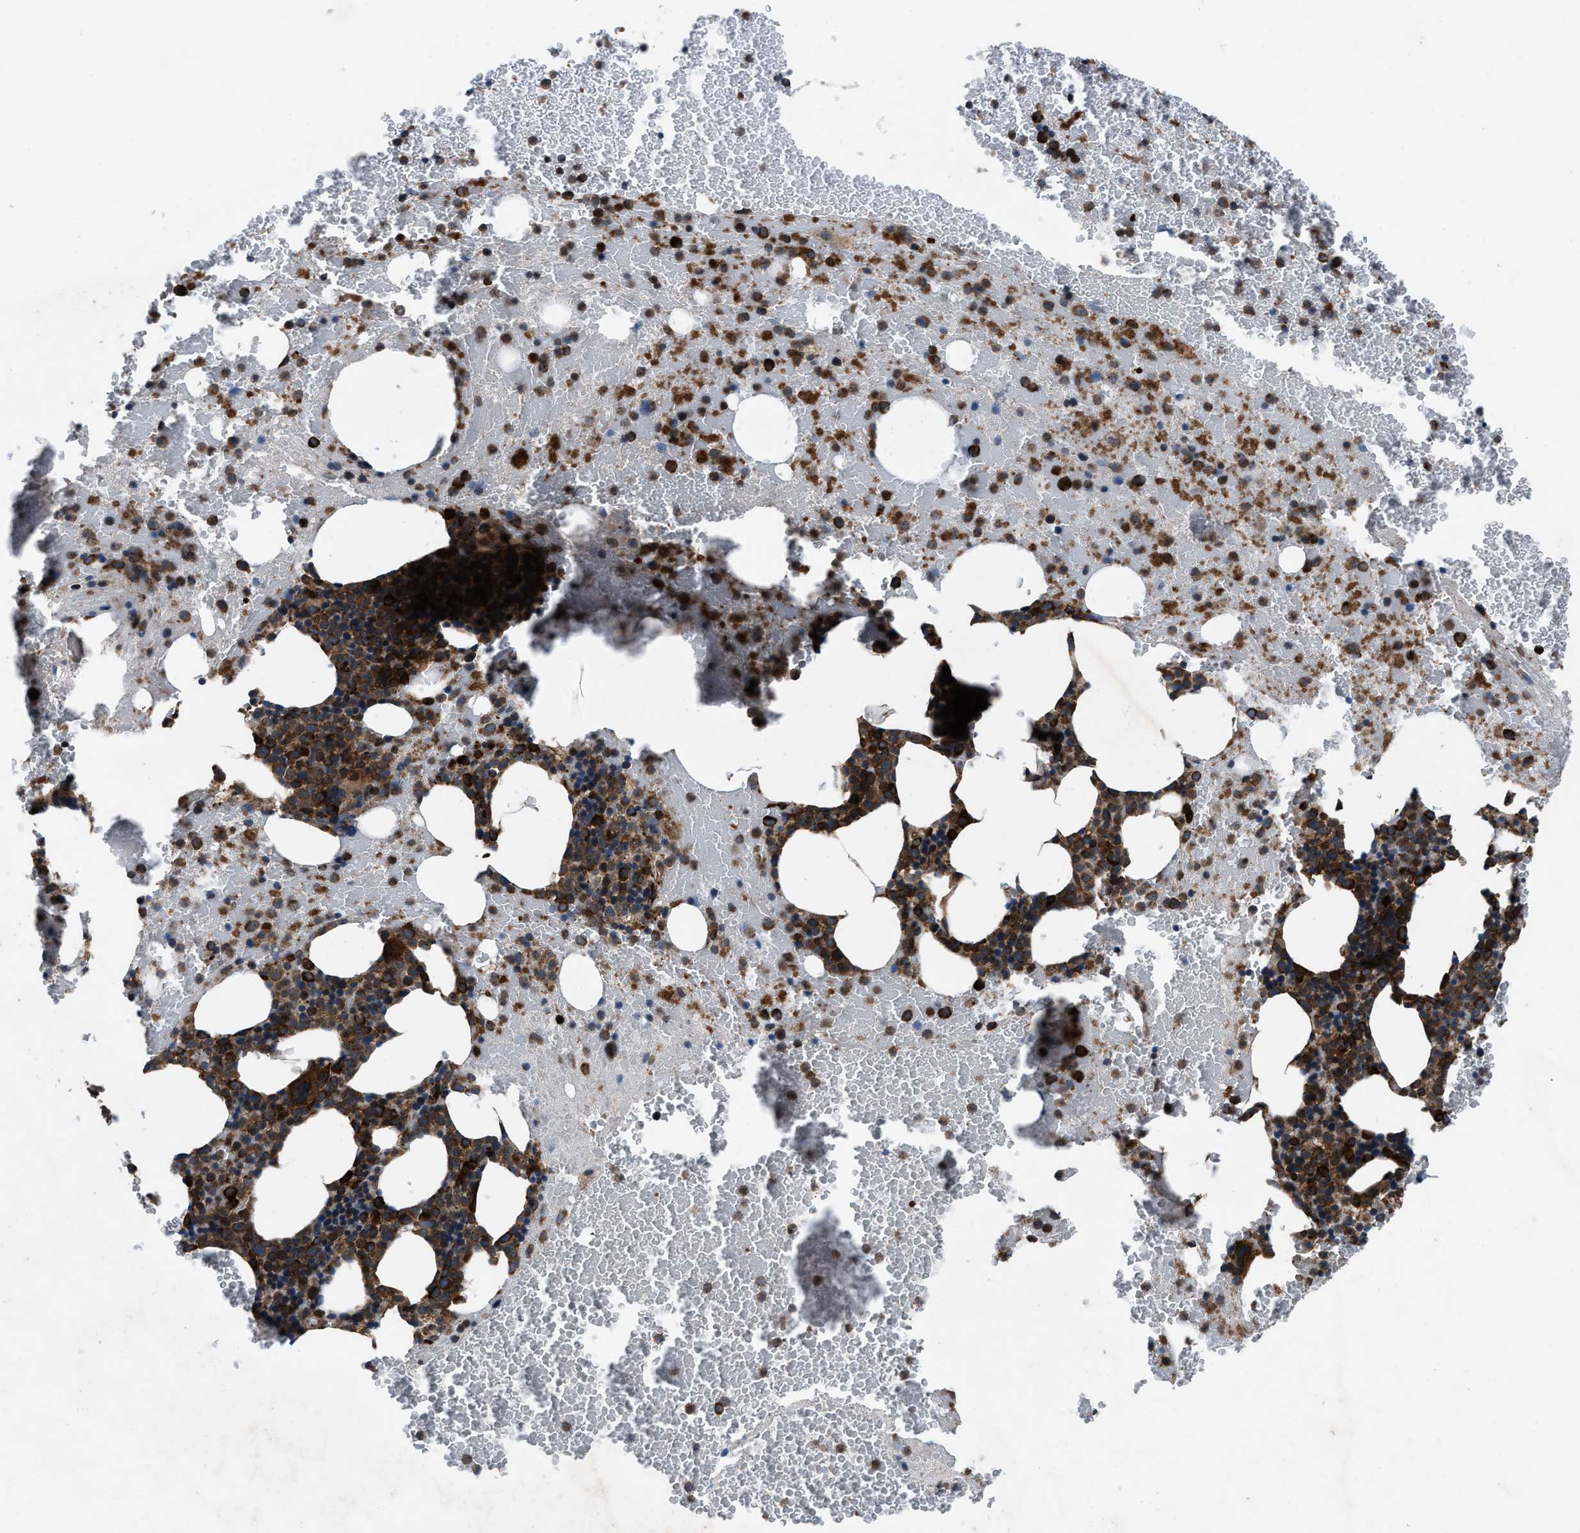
{"staining": {"intensity": "strong", "quantity": ">75%", "location": "cytoplasmic/membranous"}, "tissue": "bone marrow", "cell_type": "Hematopoietic cells", "image_type": "normal", "snomed": [{"axis": "morphology", "description": "Normal tissue, NOS"}, {"axis": "morphology", "description": "Inflammation, NOS"}, {"axis": "topography", "description": "Bone marrow"}], "caption": "Immunohistochemistry (IHC) photomicrograph of normal bone marrow: human bone marrow stained using IHC demonstrates high levels of strong protein expression localized specifically in the cytoplasmic/membranous of hematopoietic cells, appearing as a cytoplasmic/membranous brown color.", "gene": "PER3", "patient": {"sex": "male", "age": 47}}